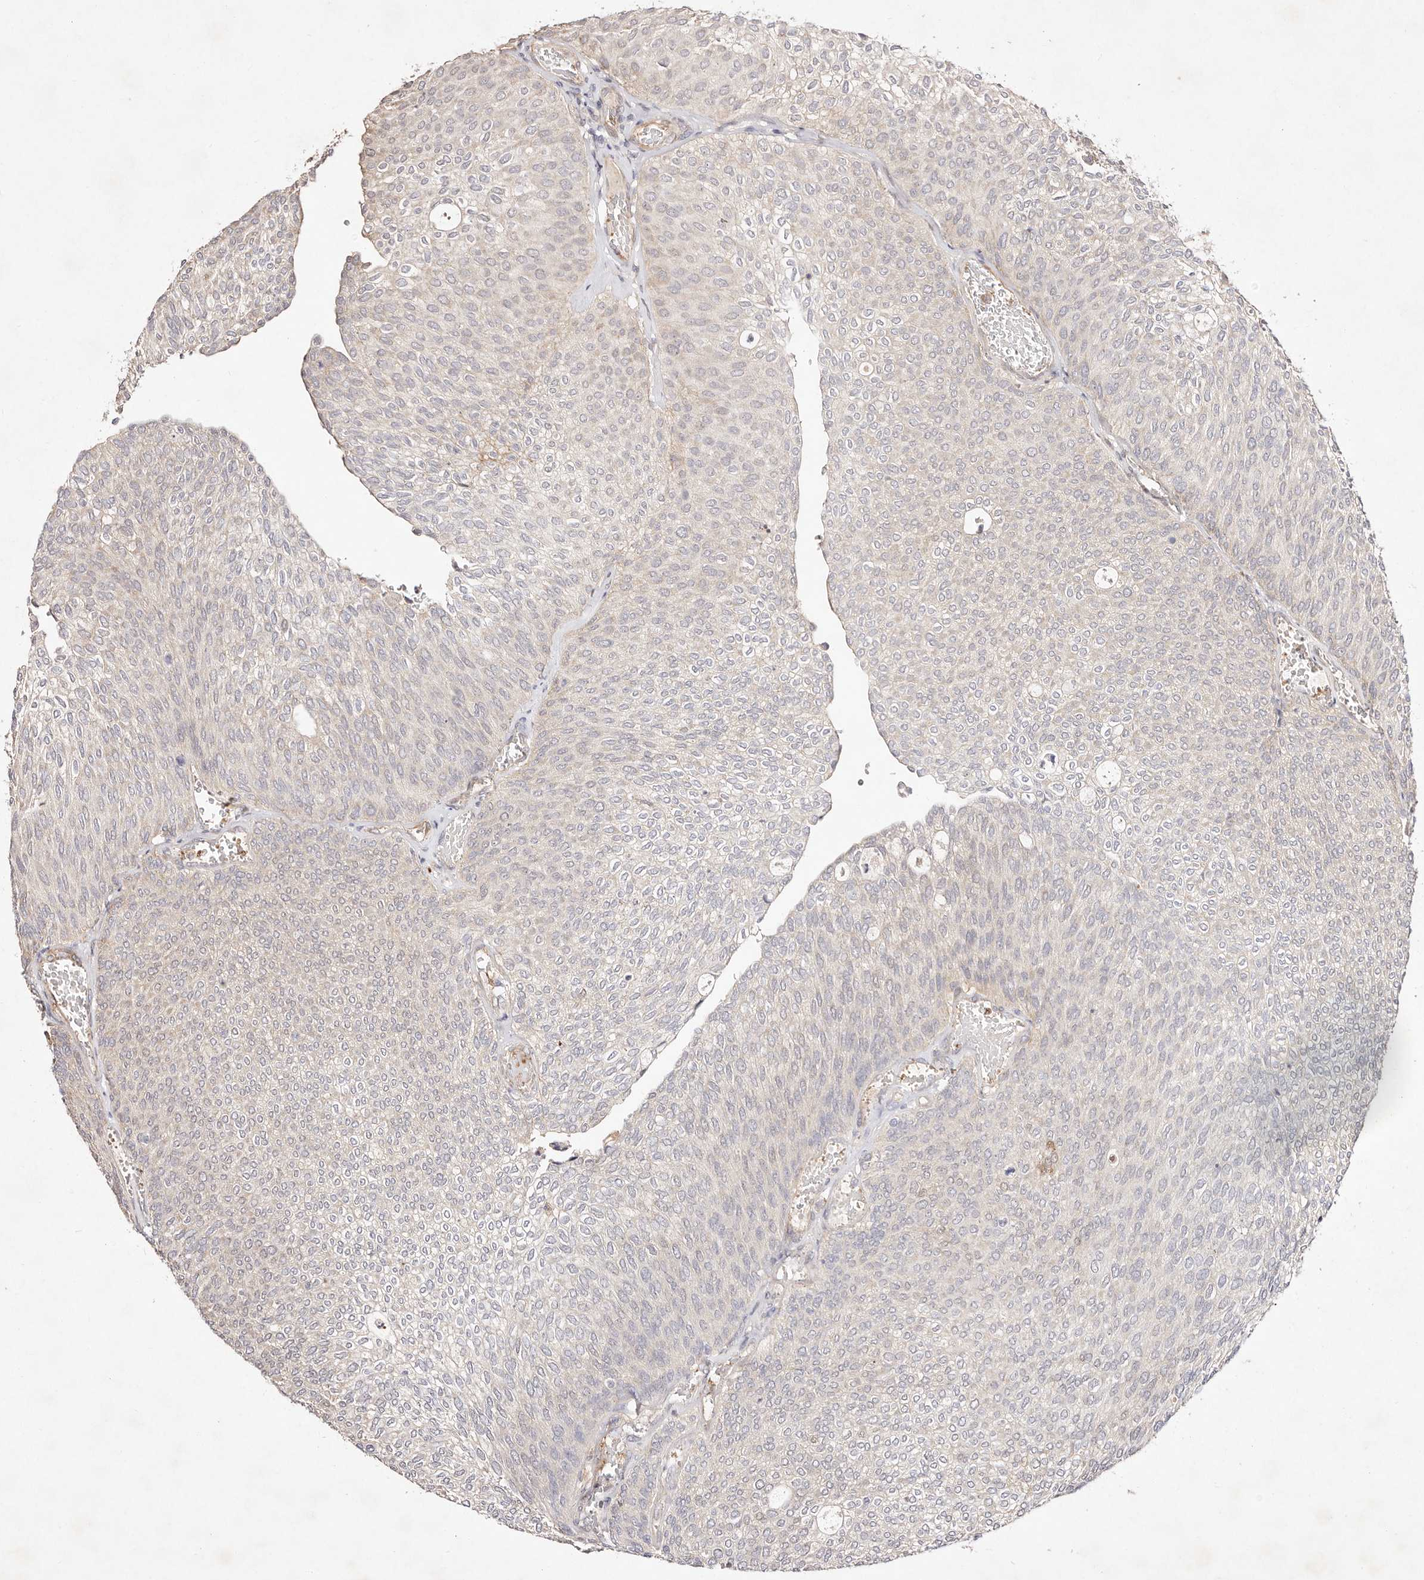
{"staining": {"intensity": "weak", "quantity": "<25%", "location": "cytoplasmic/membranous"}, "tissue": "urothelial cancer", "cell_type": "Tumor cells", "image_type": "cancer", "snomed": [{"axis": "morphology", "description": "Urothelial carcinoma, Low grade"}, {"axis": "topography", "description": "Urinary bladder"}], "caption": "A high-resolution image shows immunohistochemistry (IHC) staining of urothelial carcinoma (low-grade), which displays no significant expression in tumor cells.", "gene": "MTMR11", "patient": {"sex": "female", "age": 79}}